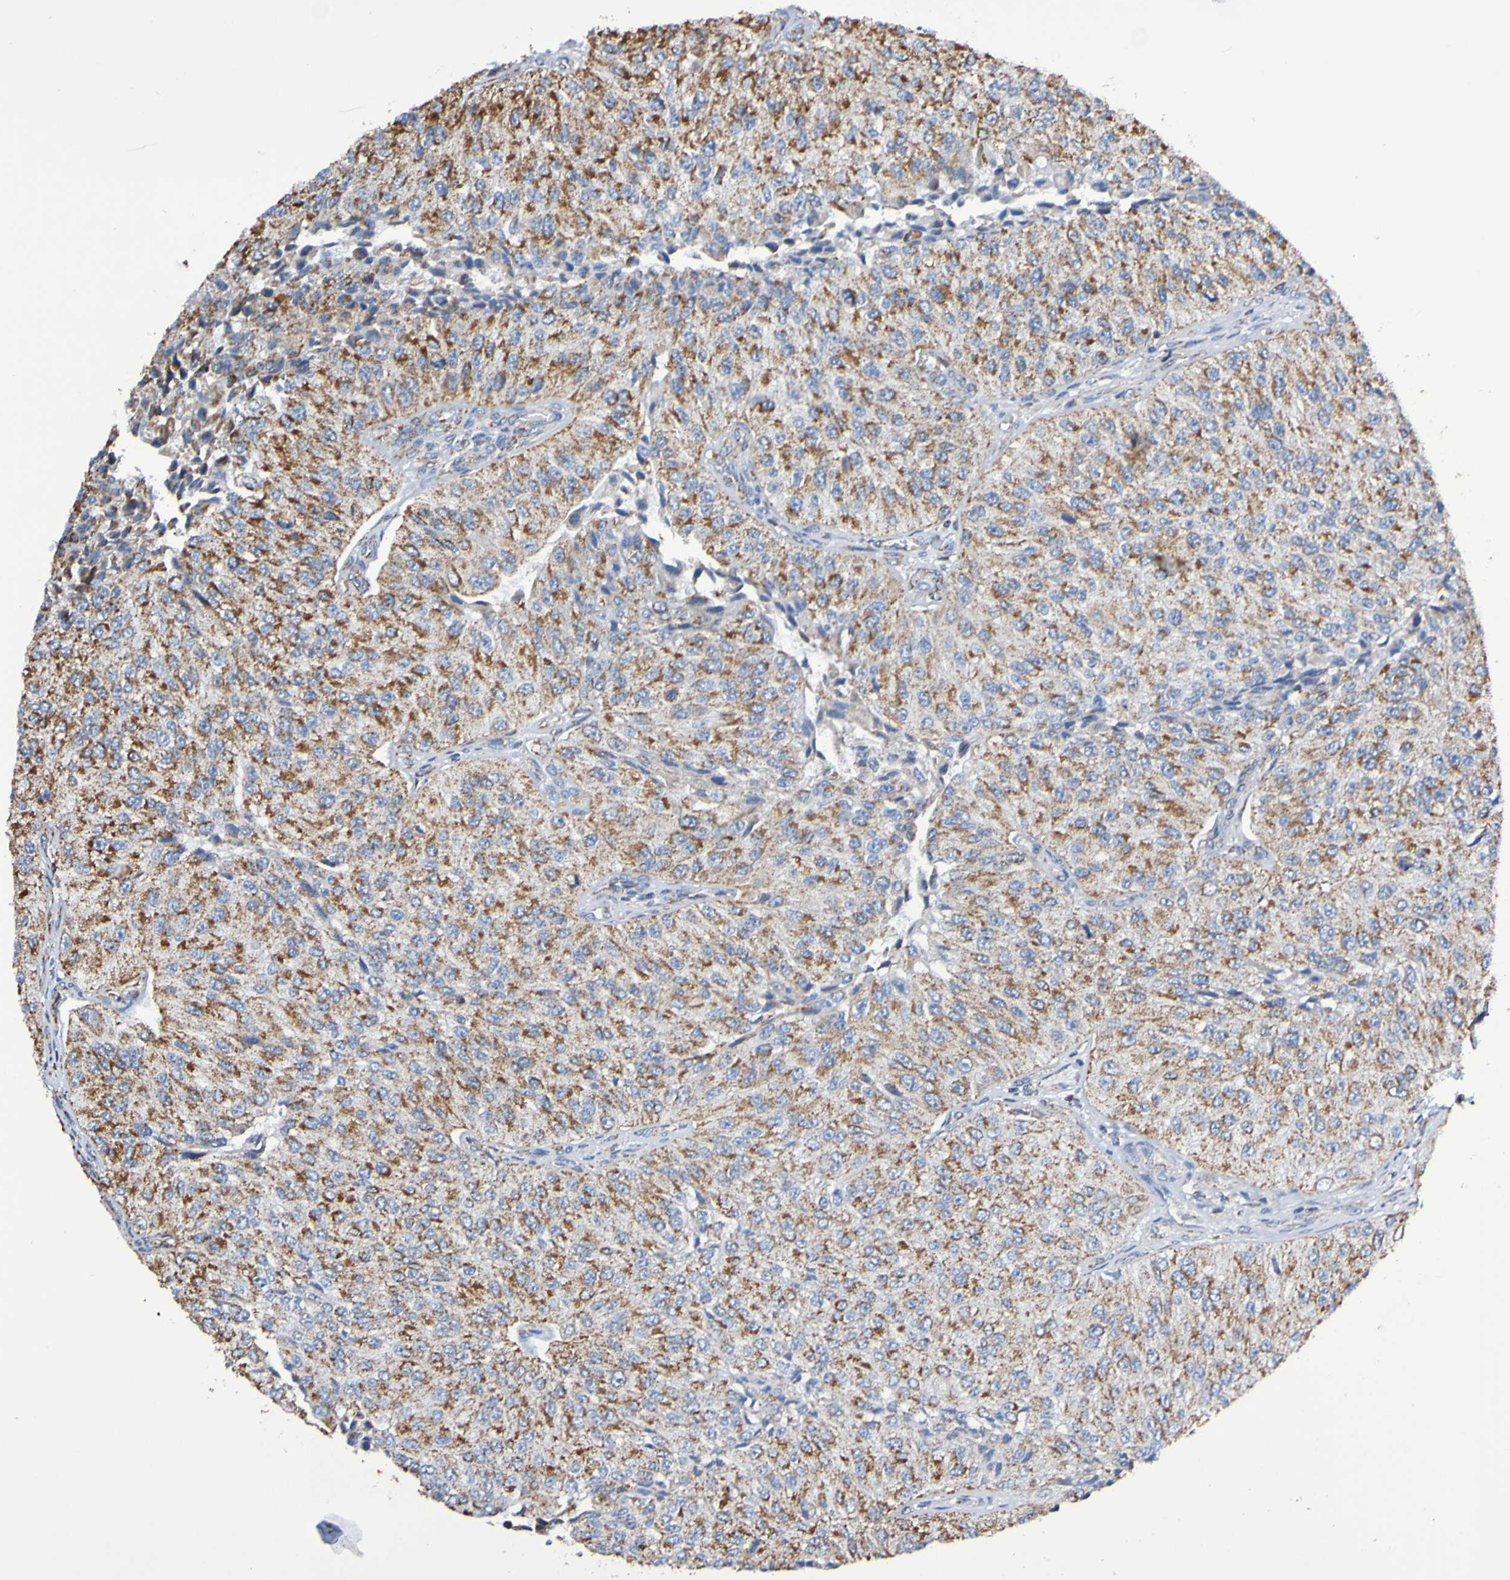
{"staining": {"intensity": "moderate", "quantity": ">75%", "location": "cytoplasmic/membranous"}, "tissue": "urothelial cancer", "cell_type": "Tumor cells", "image_type": "cancer", "snomed": [{"axis": "morphology", "description": "Urothelial carcinoma, High grade"}, {"axis": "topography", "description": "Kidney"}, {"axis": "topography", "description": "Urinary bladder"}], "caption": "DAB (3,3'-diaminobenzidine) immunohistochemical staining of urothelial cancer displays moderate cytoplasmic/membranous protein expression in about >75% of tumor cells.", "gene": "IL18R1", "patient": {"sex": "male", "age": 77}}